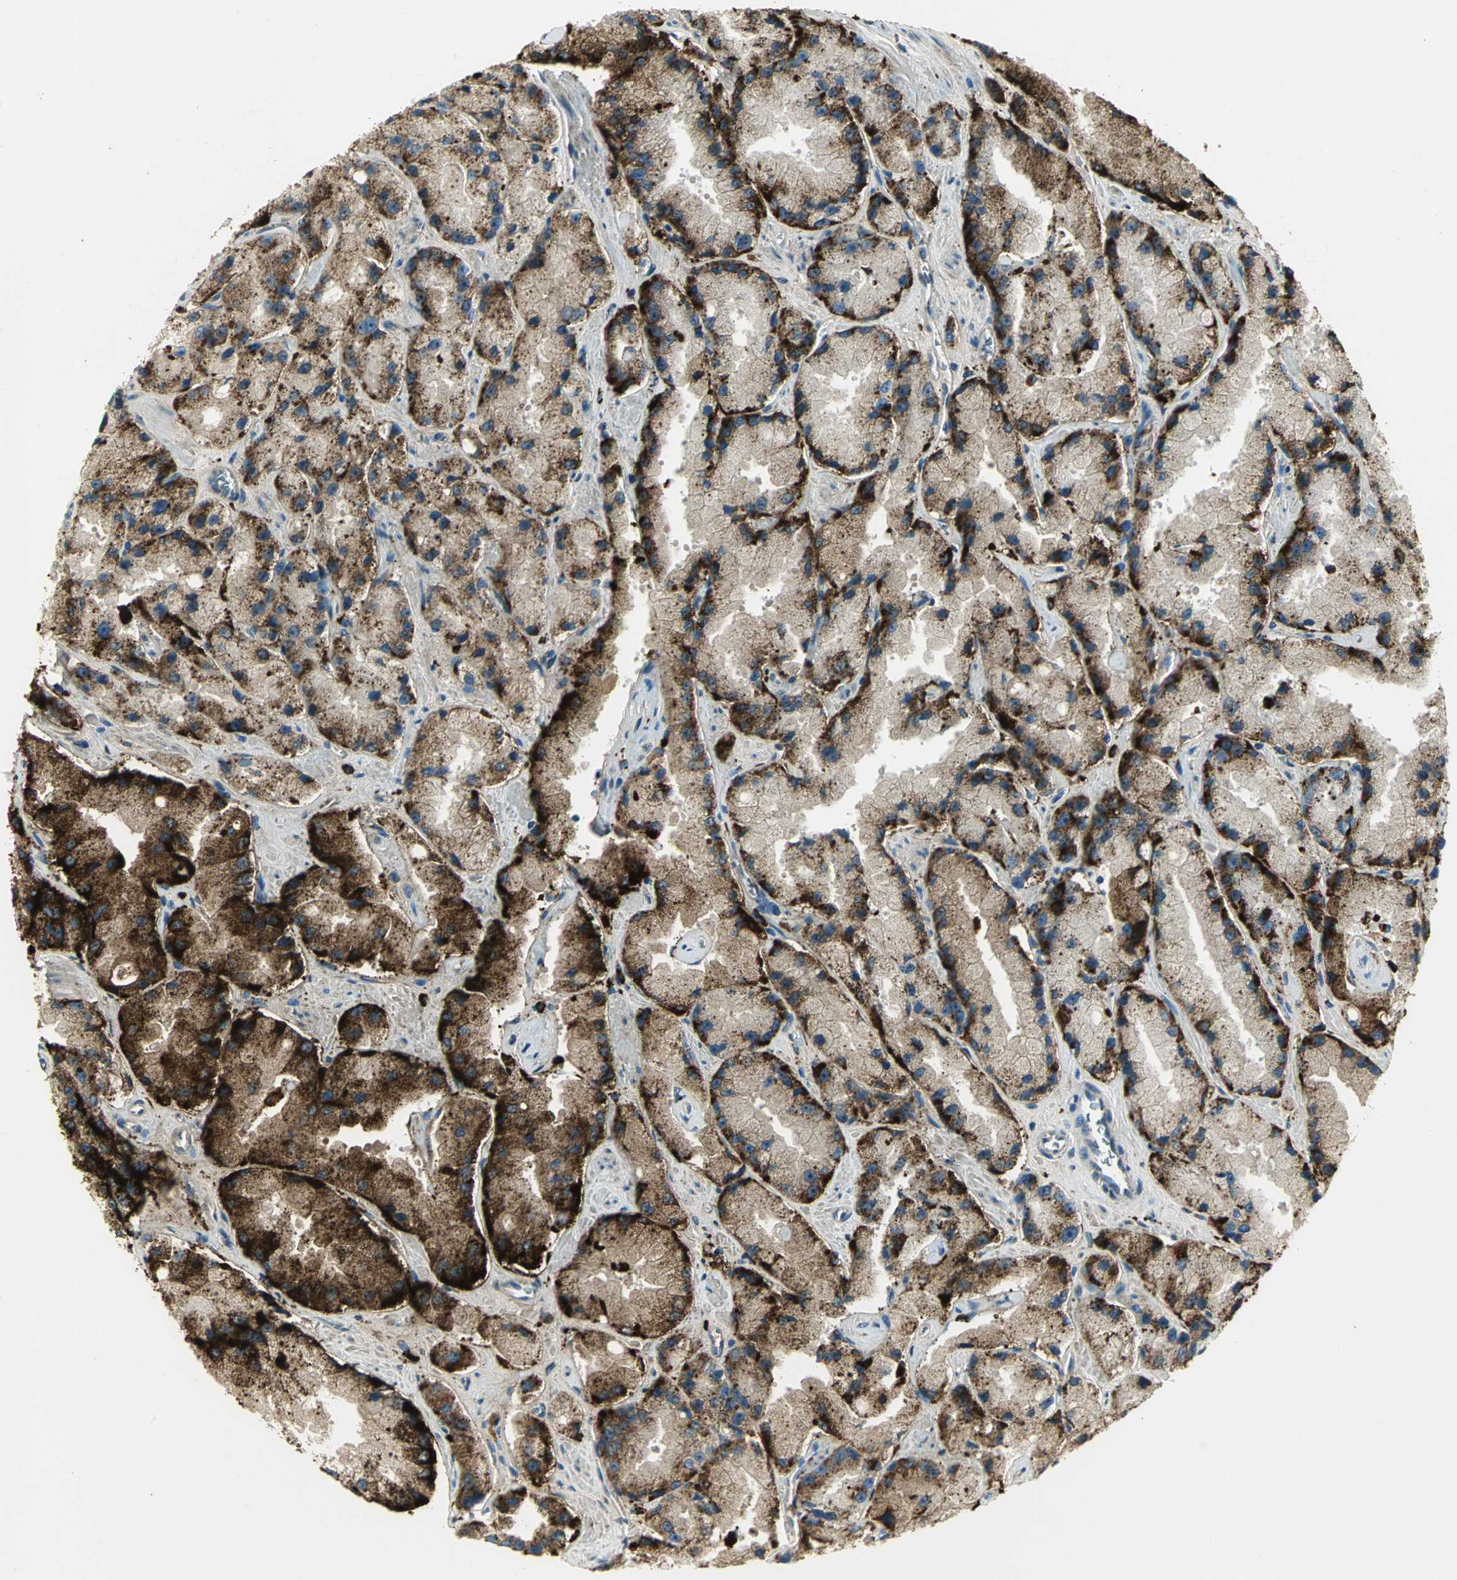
{"staining": {"intensity": "strong", "quantity": ">75%", "location": "cytoplasmic/membranous"}, "tissue": "prostate cancer", "cell_type": "Tumor cells", "image_type": "cancer", "snomed": [{"axis": "morphology", "description": "Adenocarcinoma, High grade"}, {"axis": "topography", "description": "Prostate"}], "caption": "IHC (DAB (3,3'-diaminobenzidine)) staining of human prostate cancer shows strong cytoplasmic/membranous protein positivity in approximately >75% of tumor cells.", "gene": "ARSA", "patient": {"sex": "male", "age": 58}}